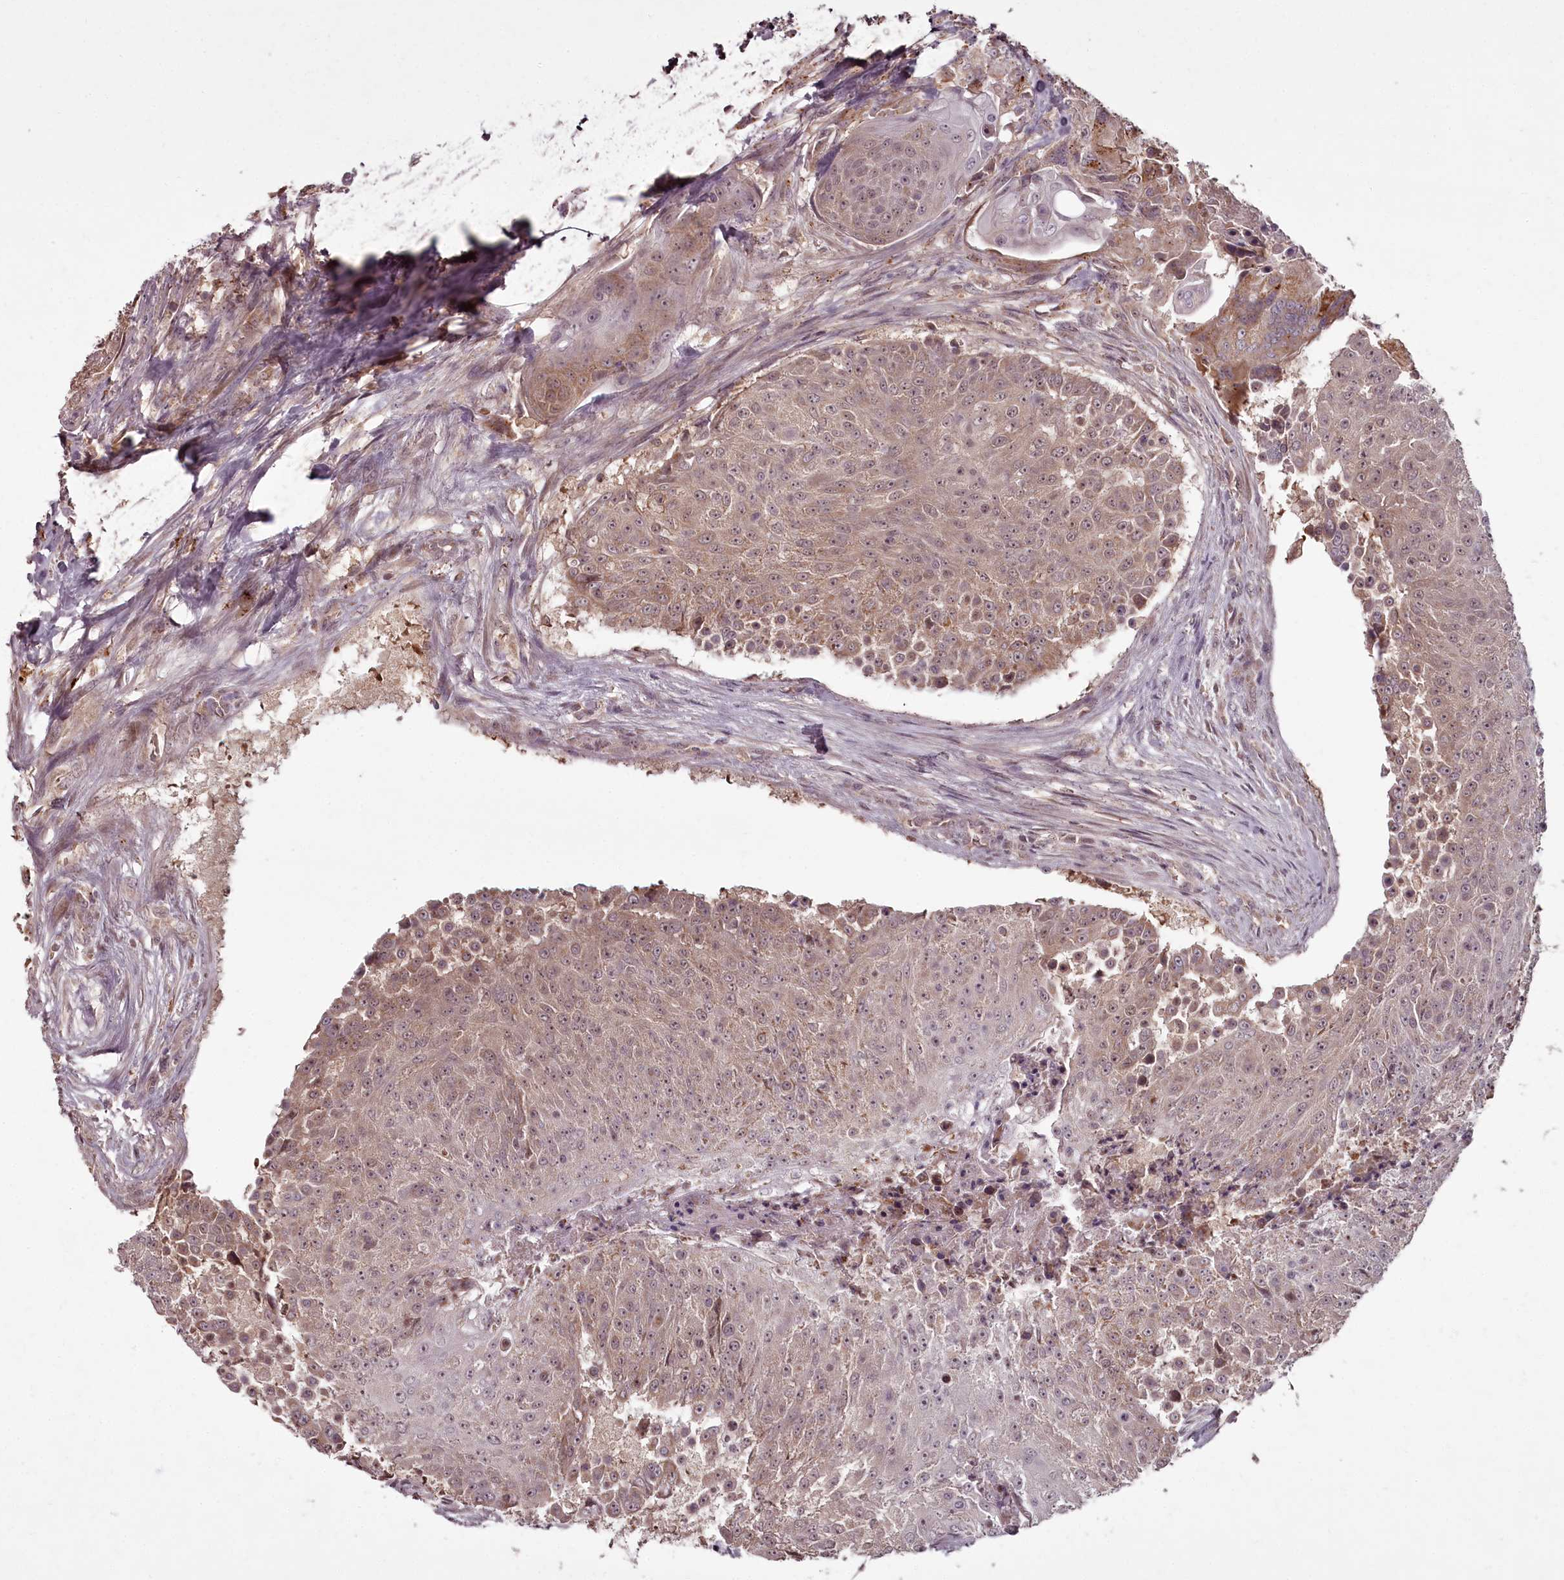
{"staining": {"intensity": "weak", "quantity": ">75%", "location": "cytoplasmic/membranous"}, "tissue": "urothelial cancer", "cell_type": "Tumor cells", "image_type": "cancer", "snomed": [{"axis": "morphology", "description": "Urothelial carcinoma, High grade"}, {"axis": "topography", "description": "Urinary bladder"}], "caption": "The immunohistochemical stain shows weak cytoplasmic/membranous expression in tumor cells of urothelial cancer tissue. (DAB (3,3'-diaminobenzidine) = brown stain, brightfield microscopy at high magnification).", "gene": "PCBP2", "patient": {"sex": "female", "age": 63}}